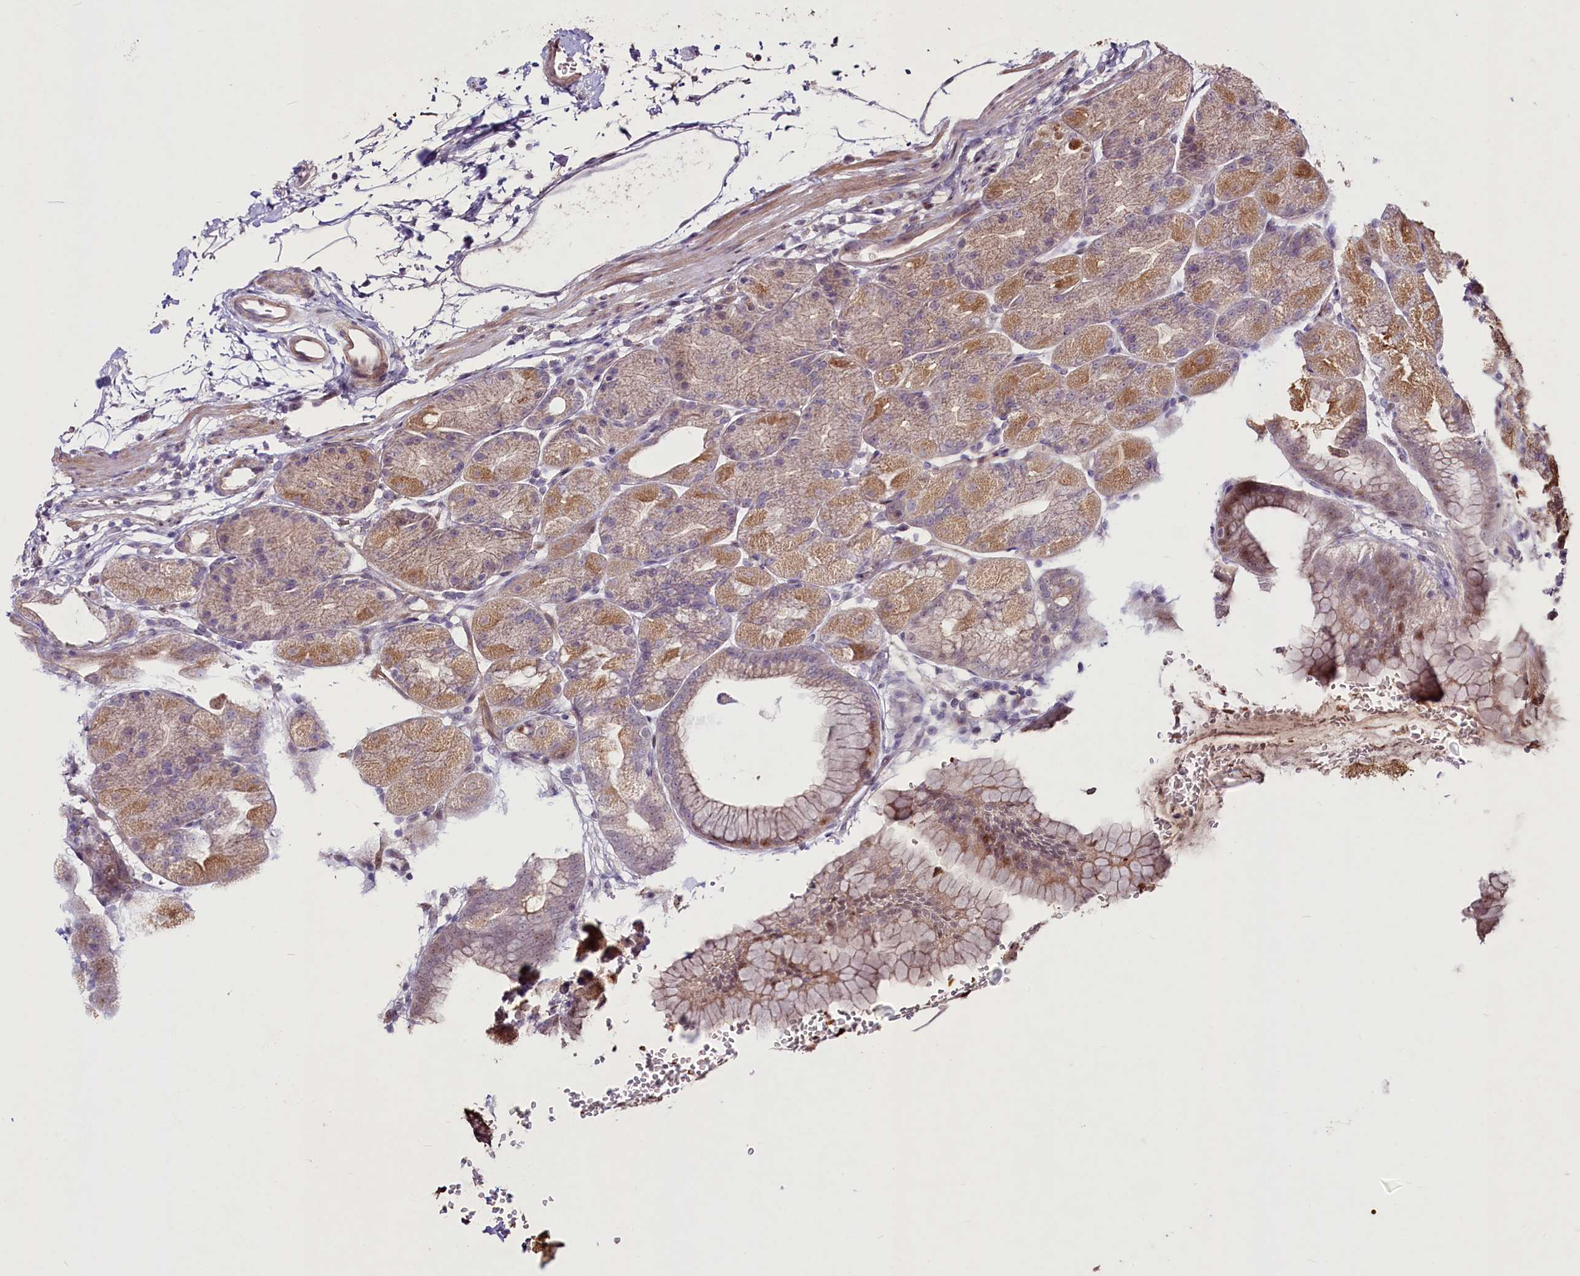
{"staining": {"intensity": "moderate", "quantity": "<25%", "location": "cytoplasmic/membranous"}, "tissue": "stomach", "cell_type": "Glandular cells", "image_type": "normal", "snomed": [{"axis": "morphology", "description": "Normal tissue, NOS"}, {"axis": "topography", "description": "Stomach, upper"}, {"axis": "topography", "description": "Stomach, lower"}], "caption": "Immunohistochemistry of benign human stomach exhibits low levels of moderate cytoplasmic/membranous positivity in about <25% of glandular cells. Ihc stains the protein in brown and the nuclei are stained blue.", "gene": "SUSD3", "patient": {"sex": "male", "age": 62}}